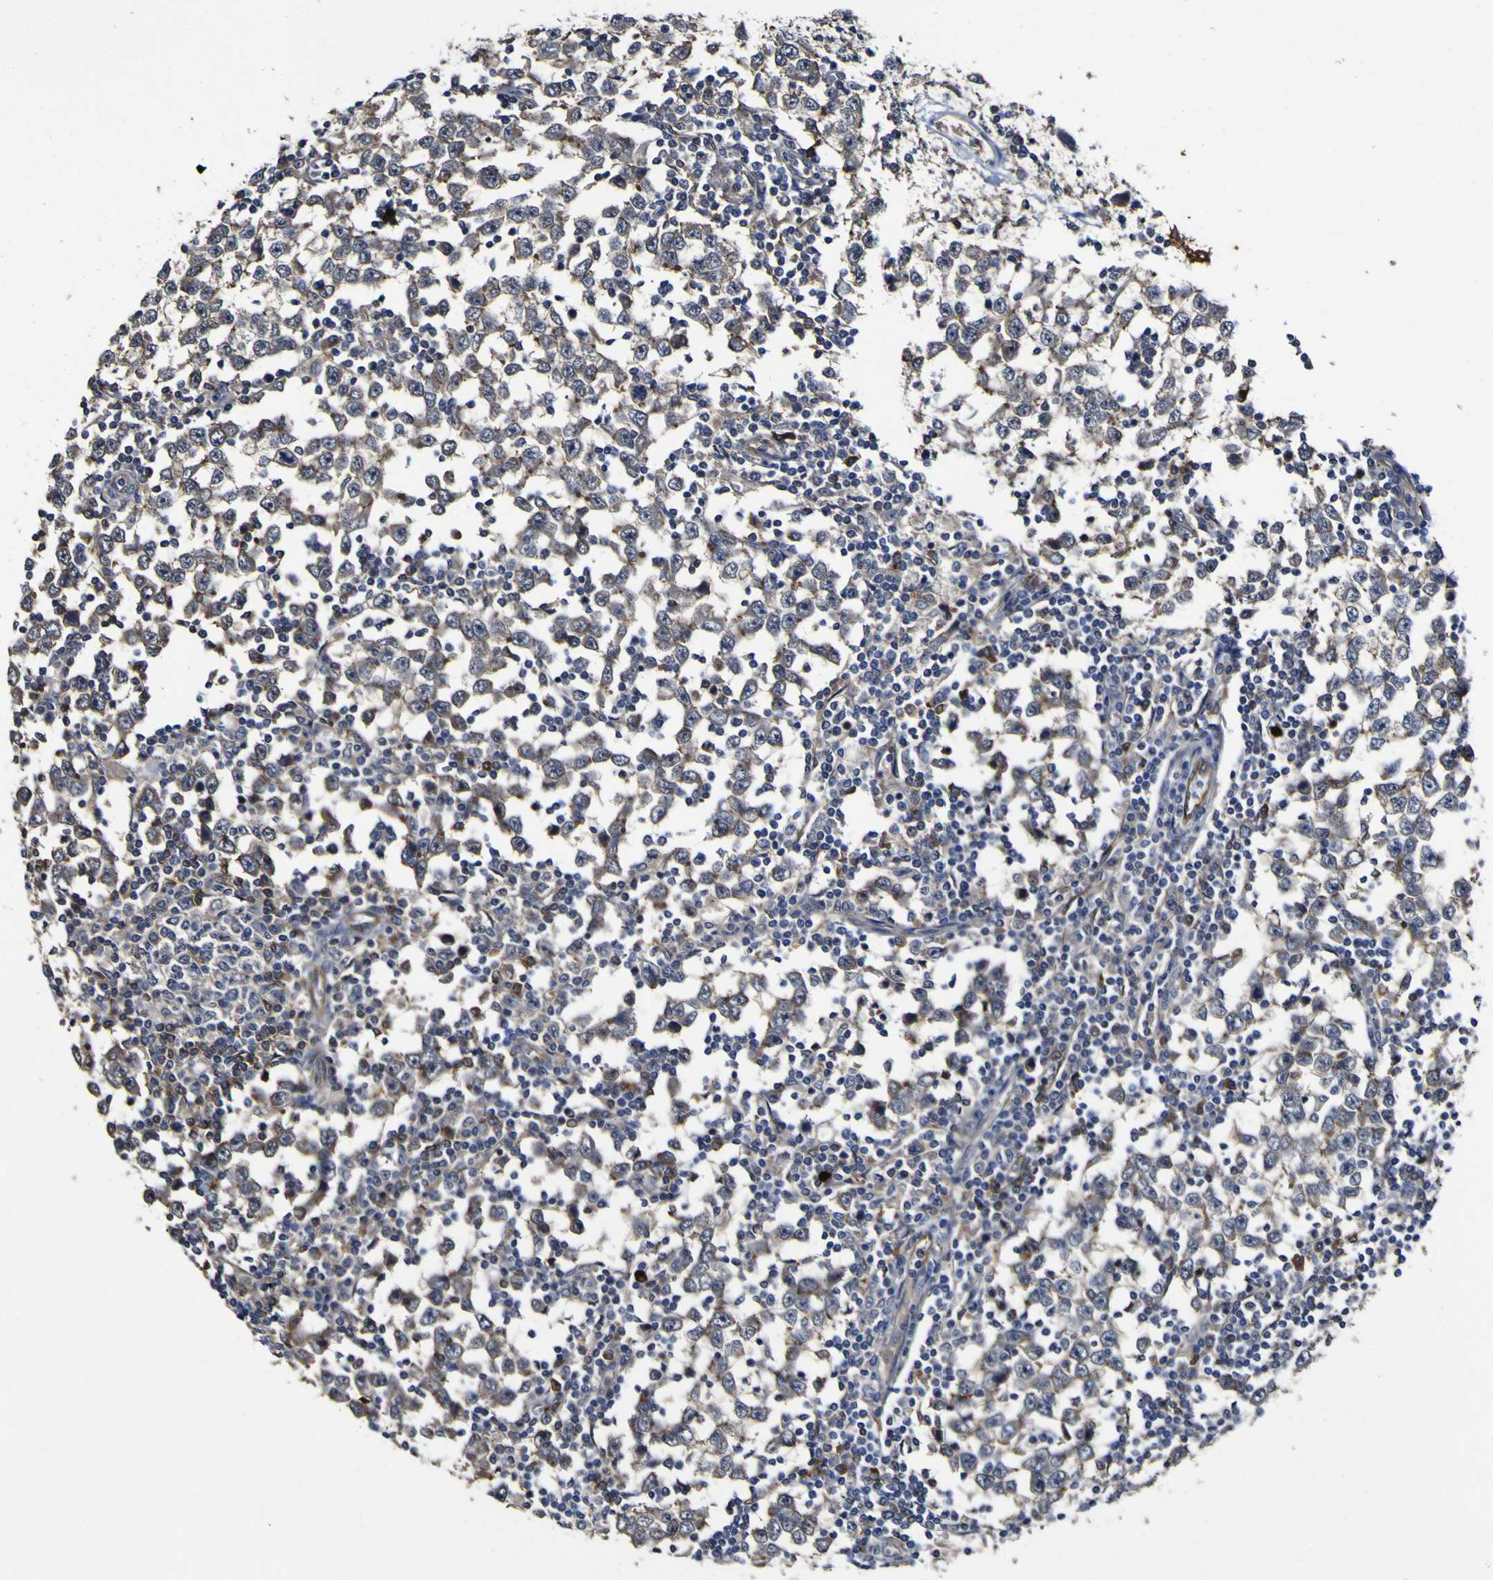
{"staining": {"intensity": "negative", "quantity": "none", "location": "none"}, "tissue": "testis cancer", "cell_type": "Tumor cells", "image_type": "cancer", "snomed": [{"axis": "morphology", "description": "Seminoma, NOS"}, {"axis": "topography", "description": "Testis"}], "caption": "Human testis cancer stained for a protein using IHC shows no positivity in tumor cells.", "gene": "CCL2", "patient": {"sex": "male", "age": 65}}